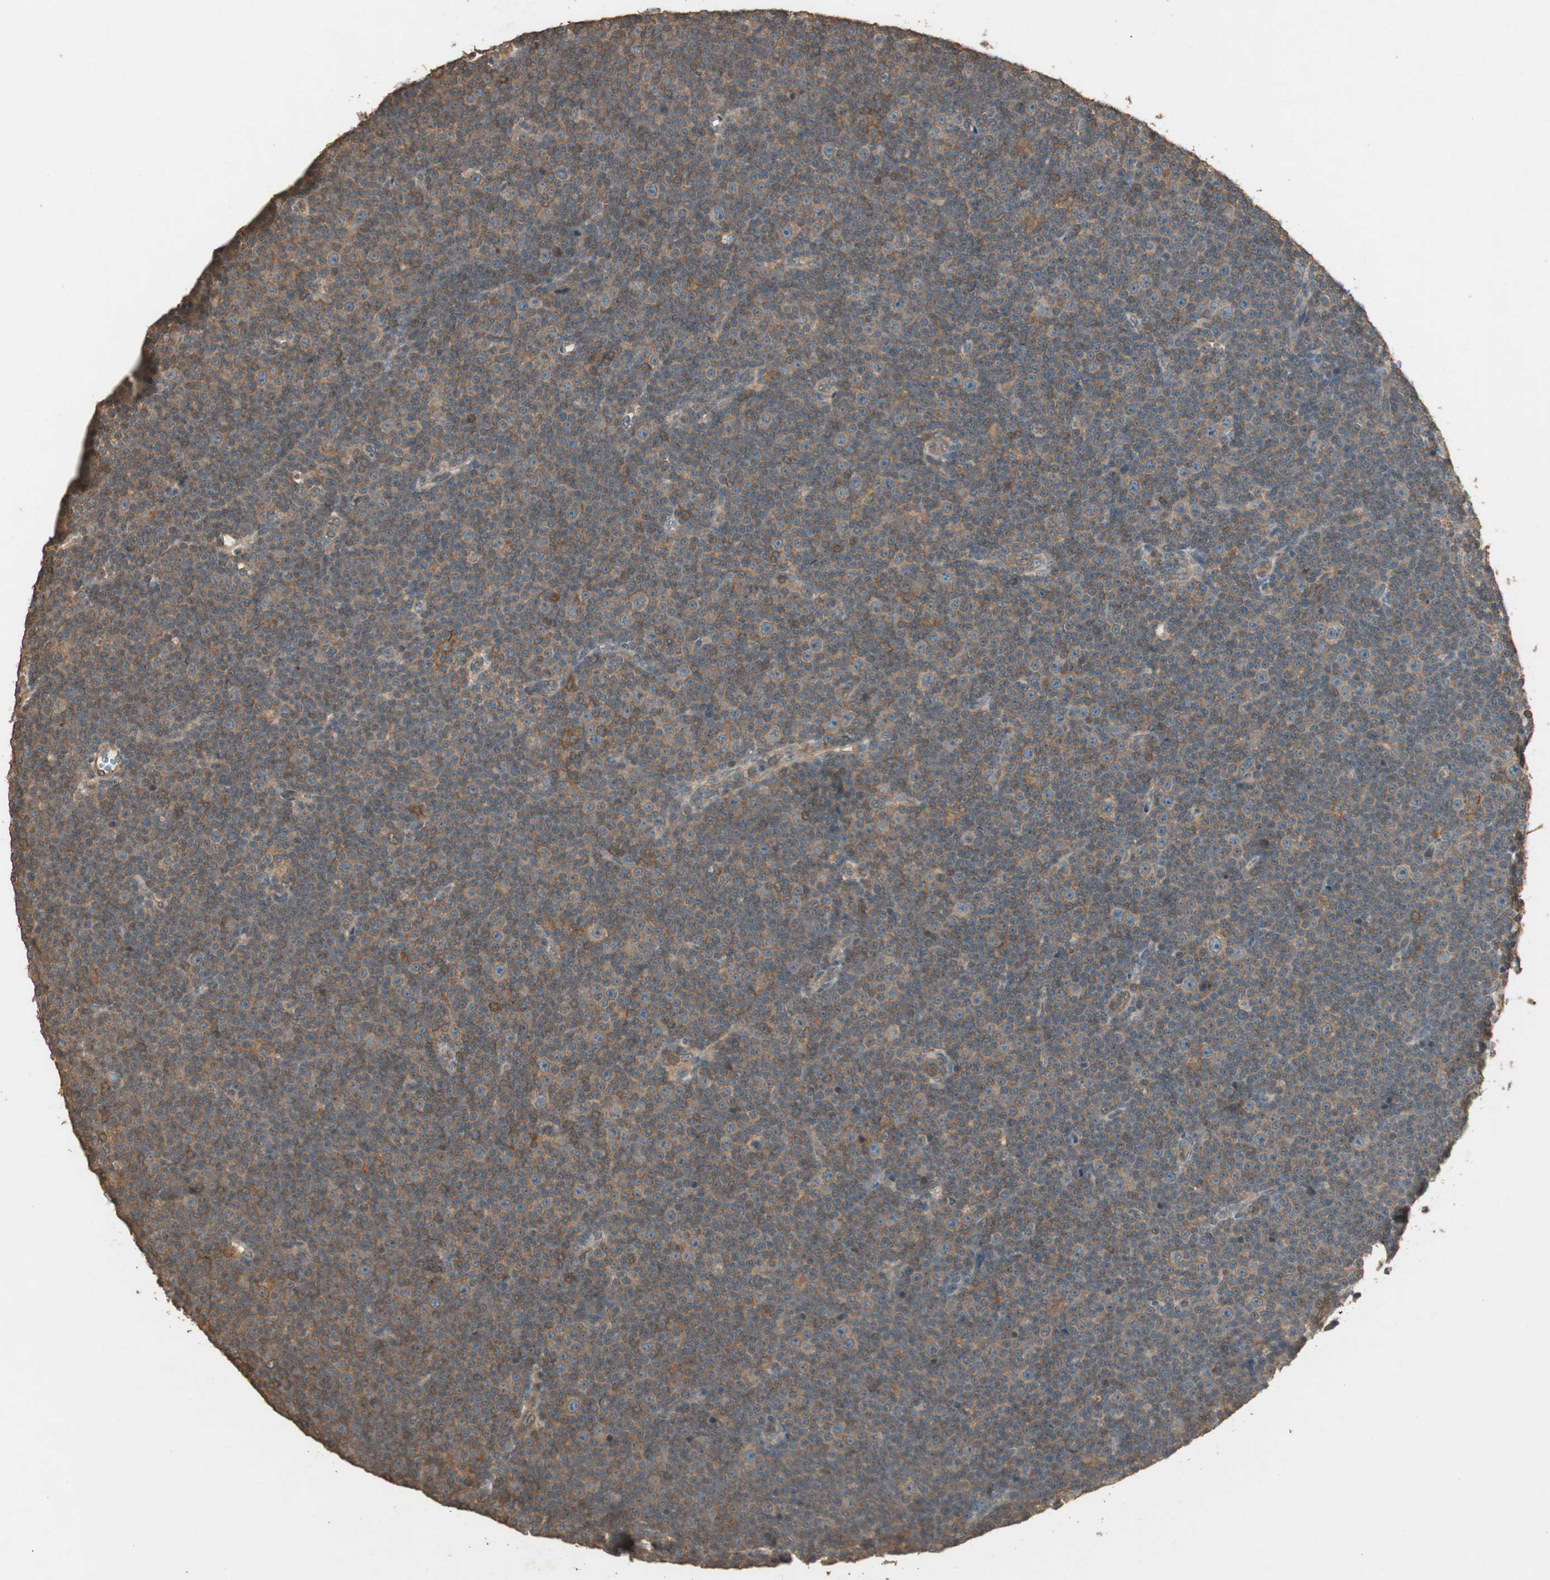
{"staining": {"intensity": "moderate", "quantity": ">75%", "location": "cytoplasmic/membranous"}, "tissue": "lymphoma", "cell_type": "Tumor cells", "image_type": "cancer", "snomed": [{"axis": "morphology", "description": "Malignant lymphoma, non-Hodgkin's type, Low grade"}, {"axis": "topography", "description": "Lymph node"}], "caption": "A brown stain highlights moderate cytoplasmic/membranous expression of a protein in low-grade malignant lymphoma, non-Hodgkin's type tumor cells.", "gene": "USP2", "patient": {"sex": "female", "age": 67}}